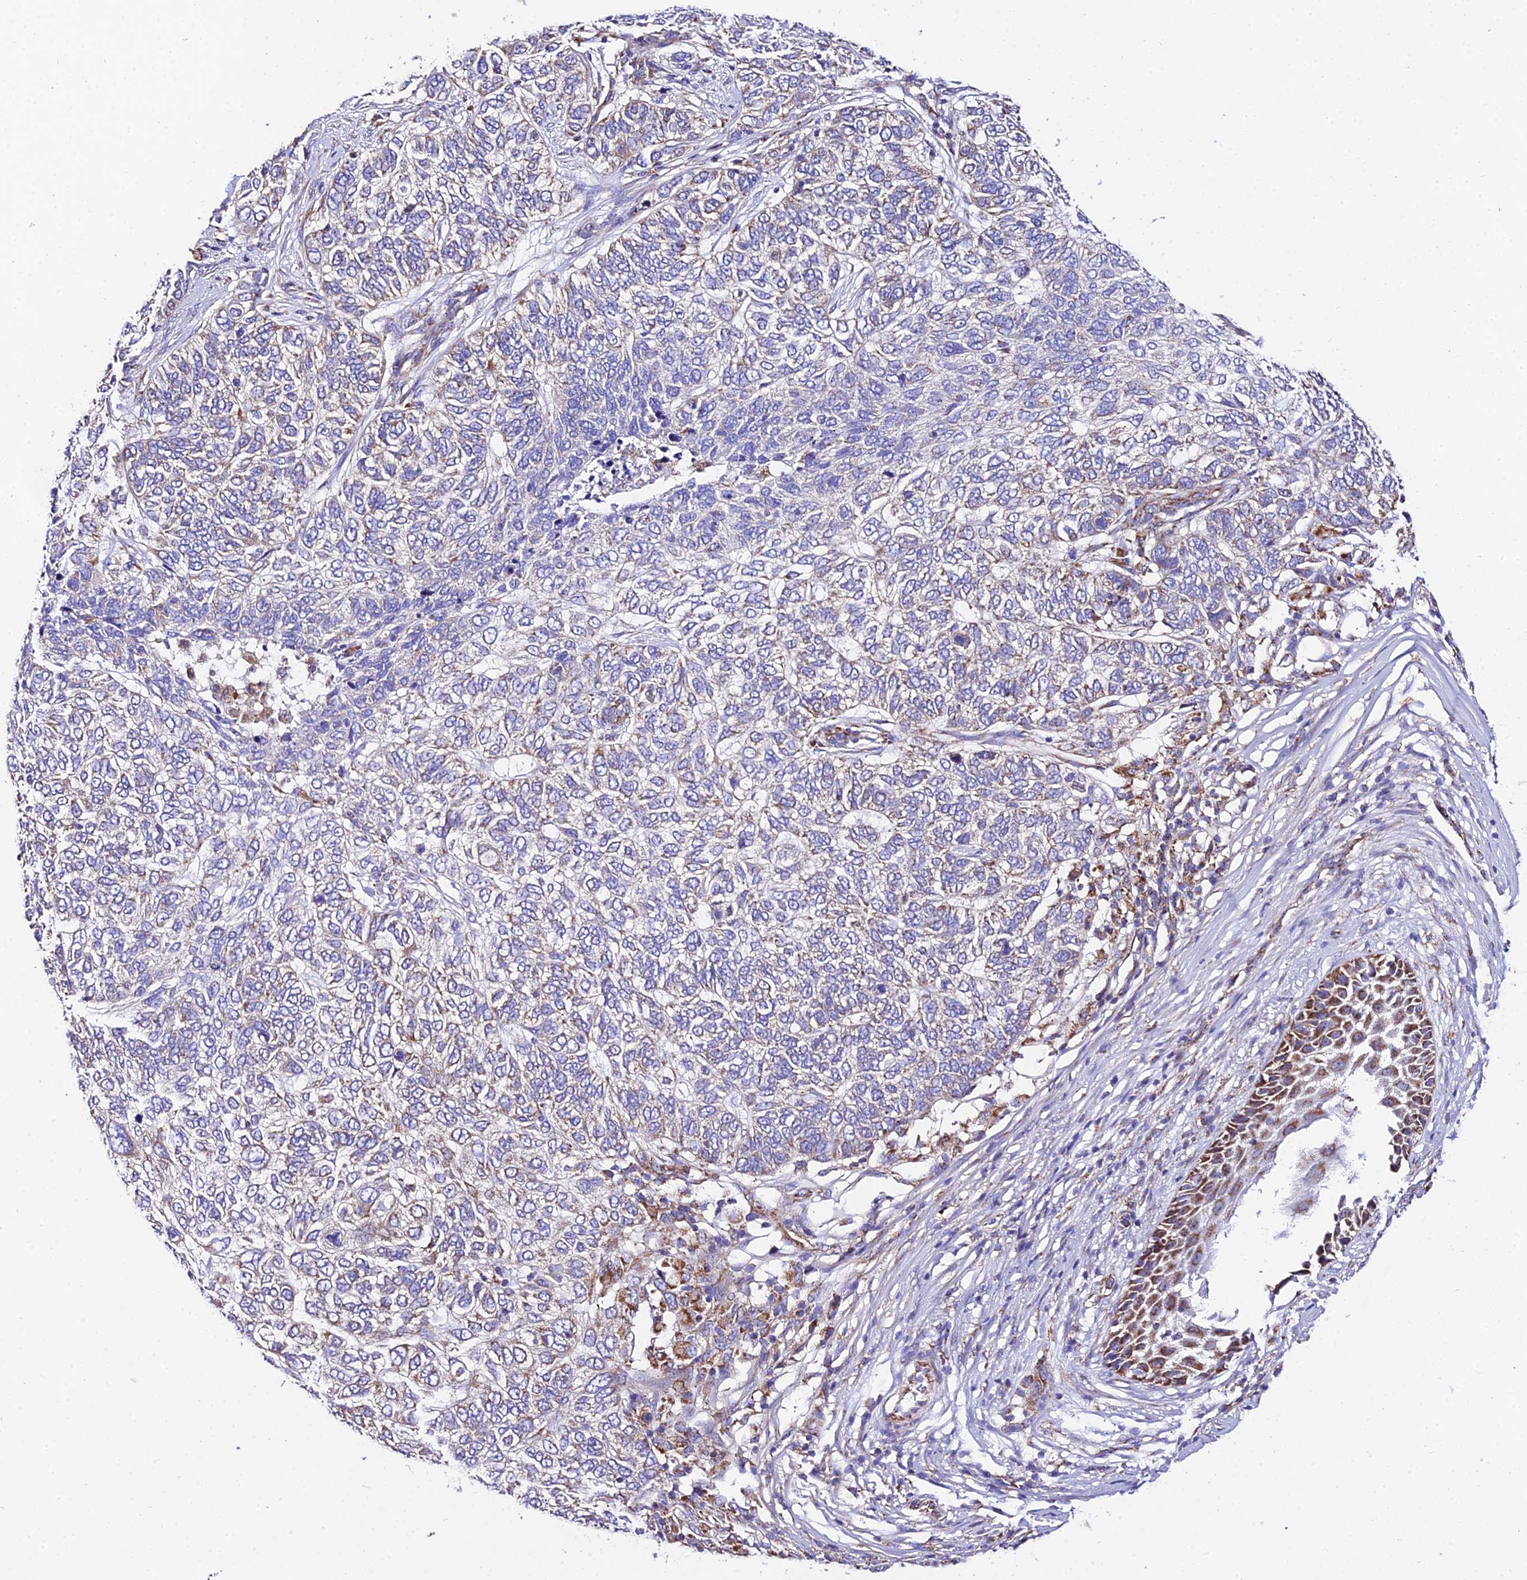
{"staining": {"intensity": "weak", "quantity": "<25%", "location": "cytoplasmic/membranous"}, "tissue": "skin cancer", "cell_type": "Tumor cells", "image_type": "cancer", "snomed": [{"axis": "morphology", "description": "Basal cell carcinoma"}, {"axis": "topography", "description": "Skin"}], "caption": "High magnification brightfield microscopy of skin cancer stained with DAB (3,3'-diaminobenzidine) (brown) and counterstained with hematoxylin (blue): tumor cells show no significant staining.", "gene": "OCIAD1", "patient": {"sex": "female", "age": 65}}